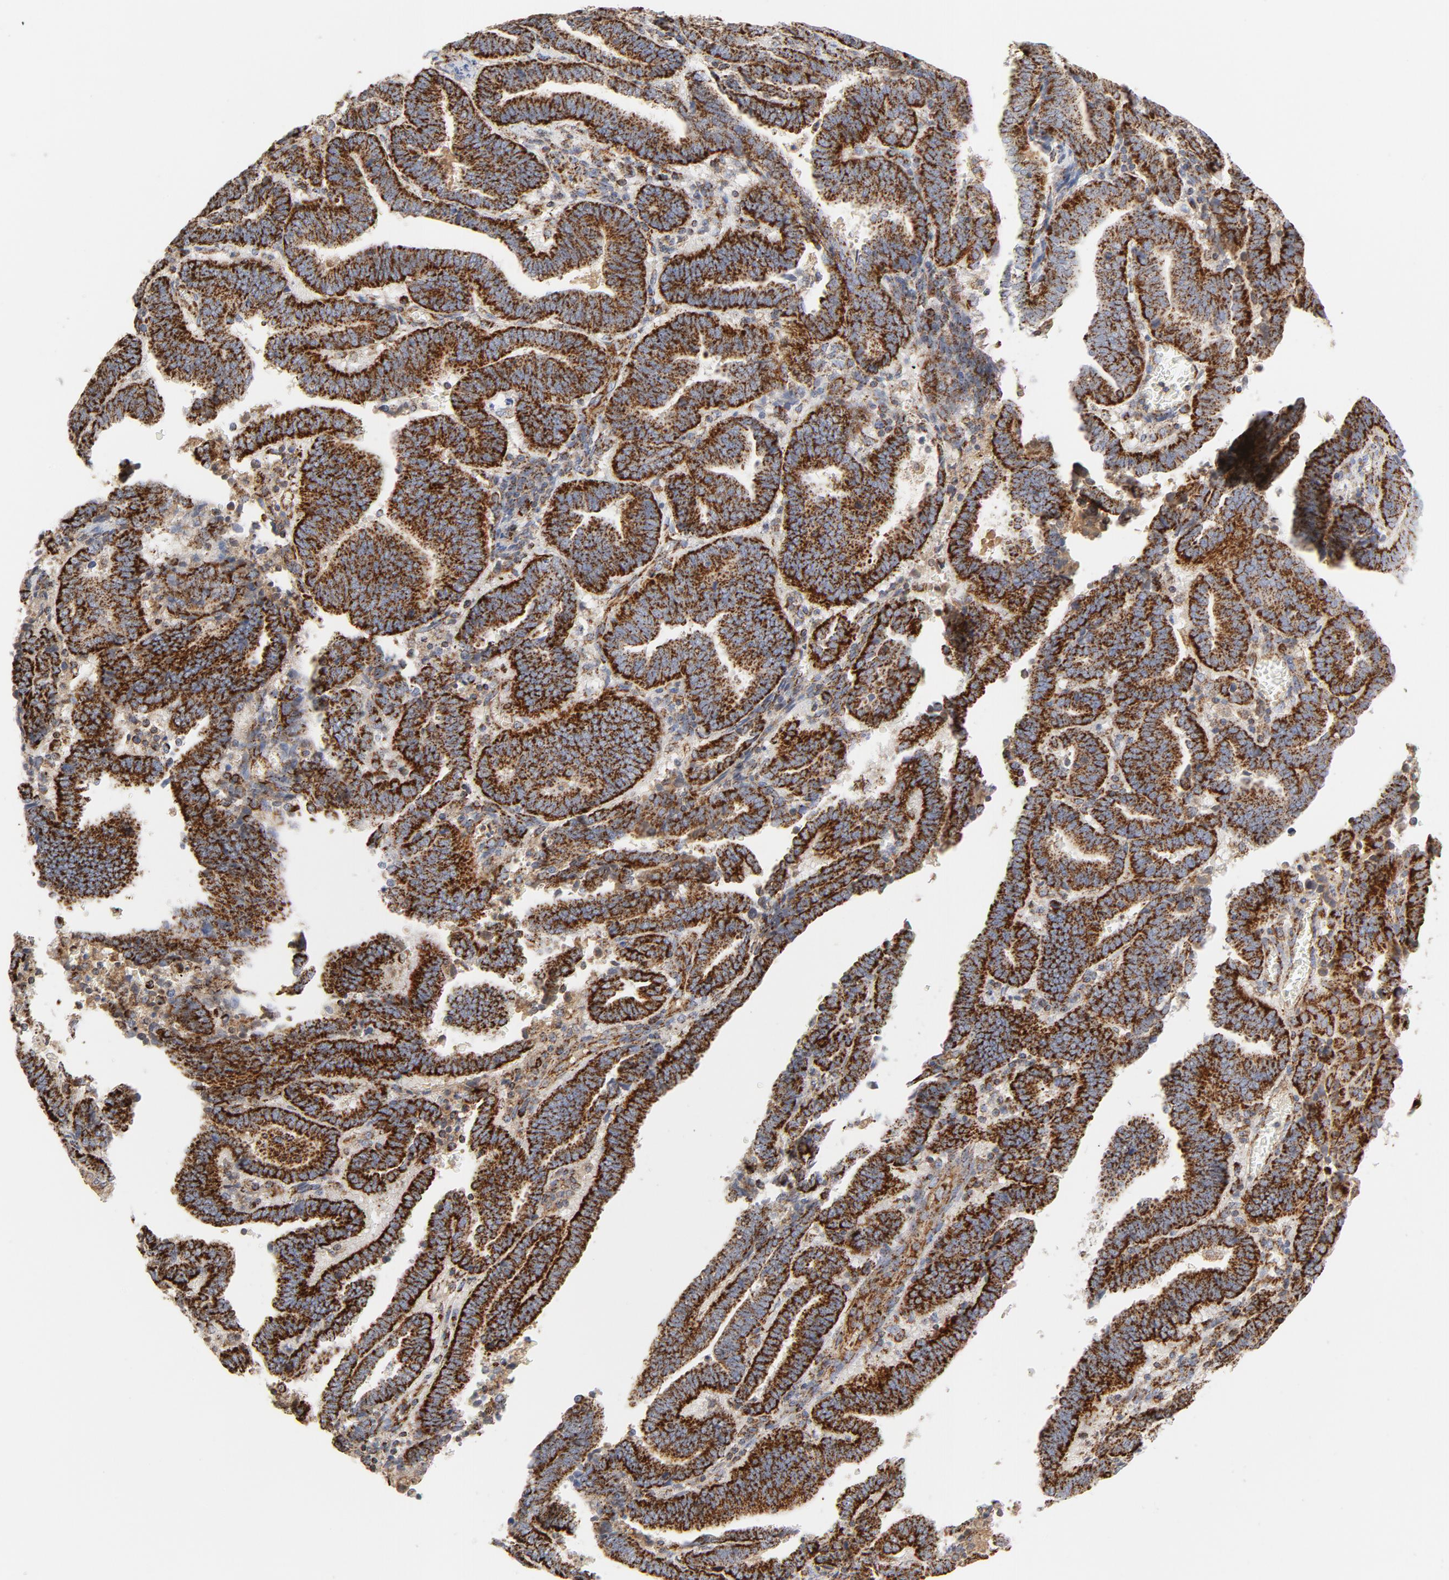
{"staining": {"intensity": "strong", "quantity": ">75%", "location": "cytoplasmic/membranous"}, "tissue": "endometrial cancer", "cell_type": "Tumor cells", "image_type": "cancer", "snomed": [{"axis": "morphology", "description": "Adenocarcinoma, NOS"}, {"axis": "topography", "description": "Uterus"}], "caption": "Protein expression analysis of endometrial cancer (adenocarcinoma) demonstrates strong cytoplasmic/membranous expression in about >75% of tumor cells. Using DAB (brown) and hematoxylin (blue) stains, captured at high magnification using brightfield microscopy.", "gene": "PCNX4", "patient": {"sex": "female", "age": 83}}